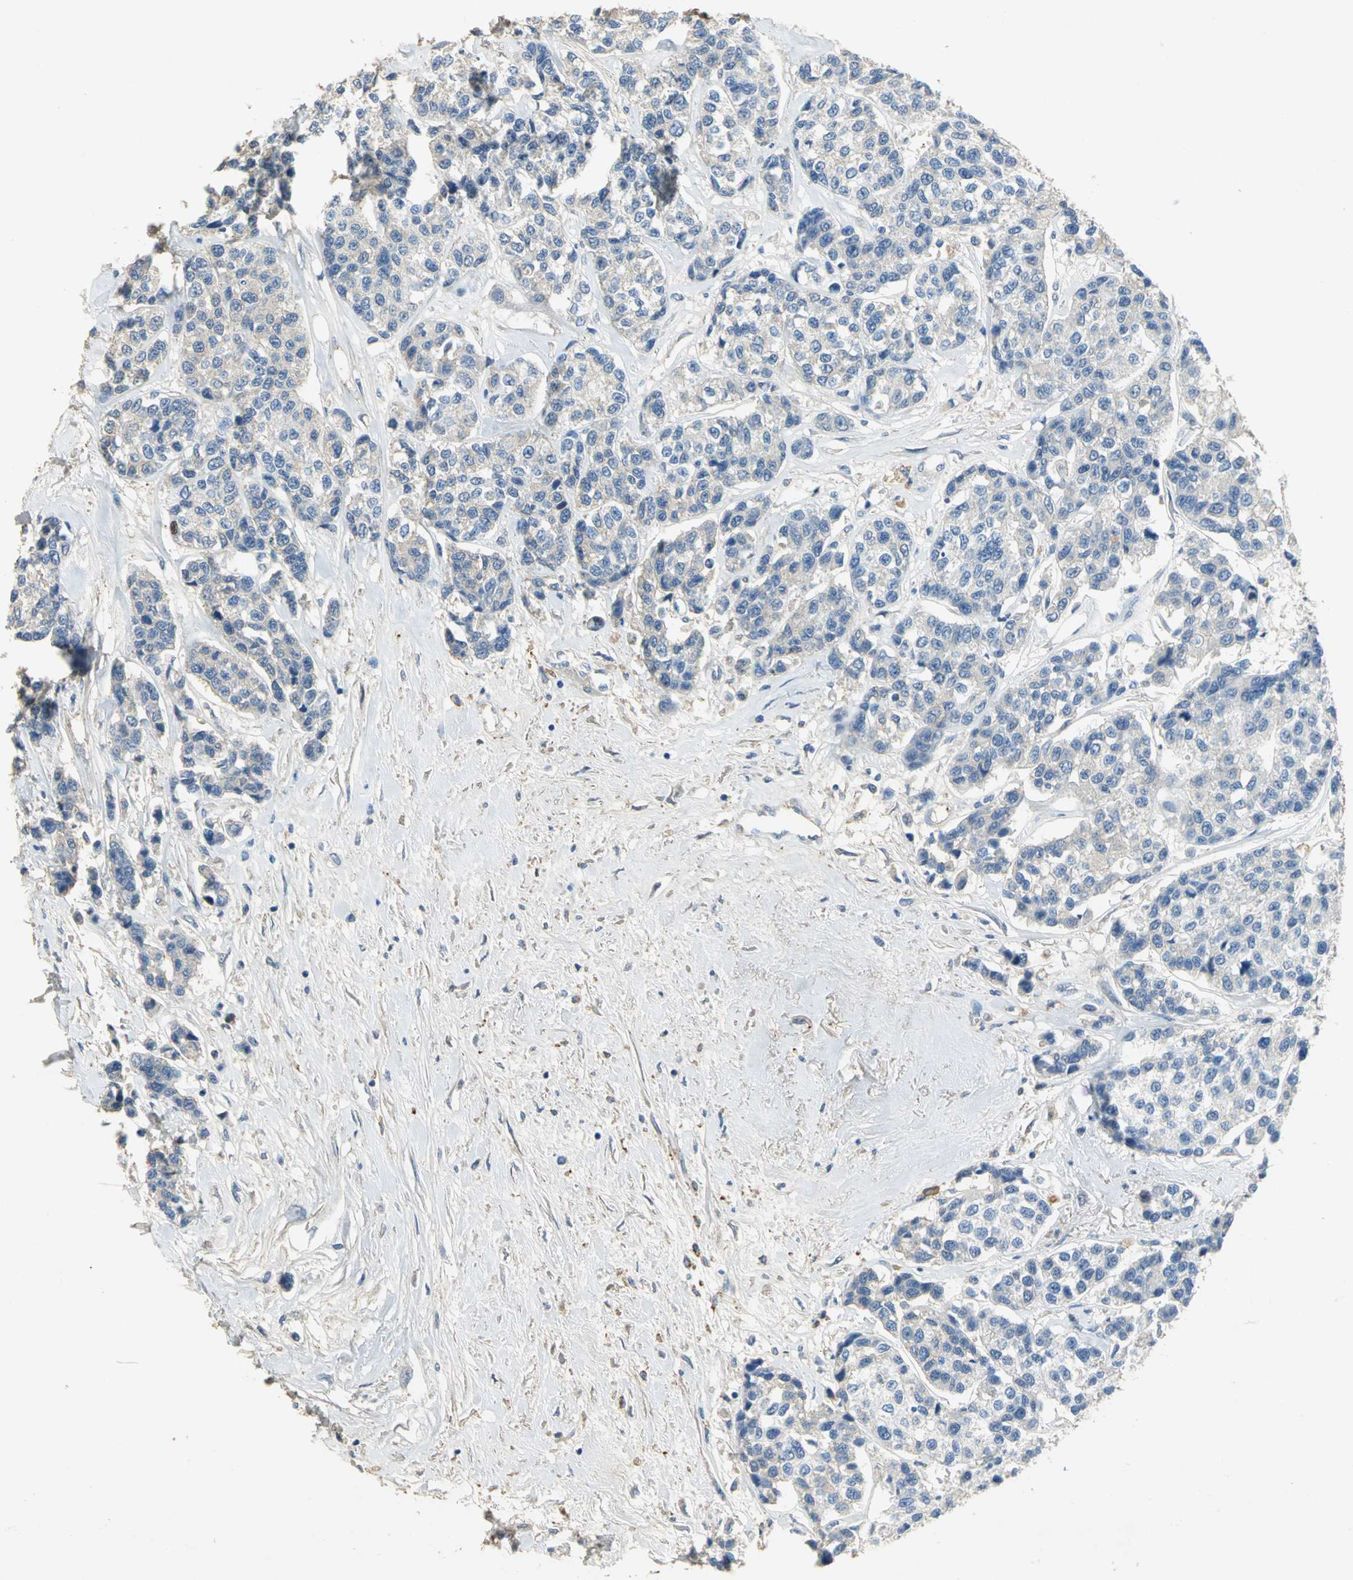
{"staining": {"intensity": "weak", "quantity": "25%-75%", "location": "cytoplasmic/membranous"}, "tissue": "breast cancer", "cell_type": "Tumor cells", "image_type": "cancer", "snomed": [{"axis": "morphology", "description": "Duct carcinoma"}, {"axis": "topography", "description": "Breast"}], "caption": "Human breast cancer stained for a protein (brown) shows weak cytoplasmic/membranous positive staining in approximately 25%-75% of tumor cells.", "gene": "GYG2", "patient": {"sex": "female", "age": 51}}